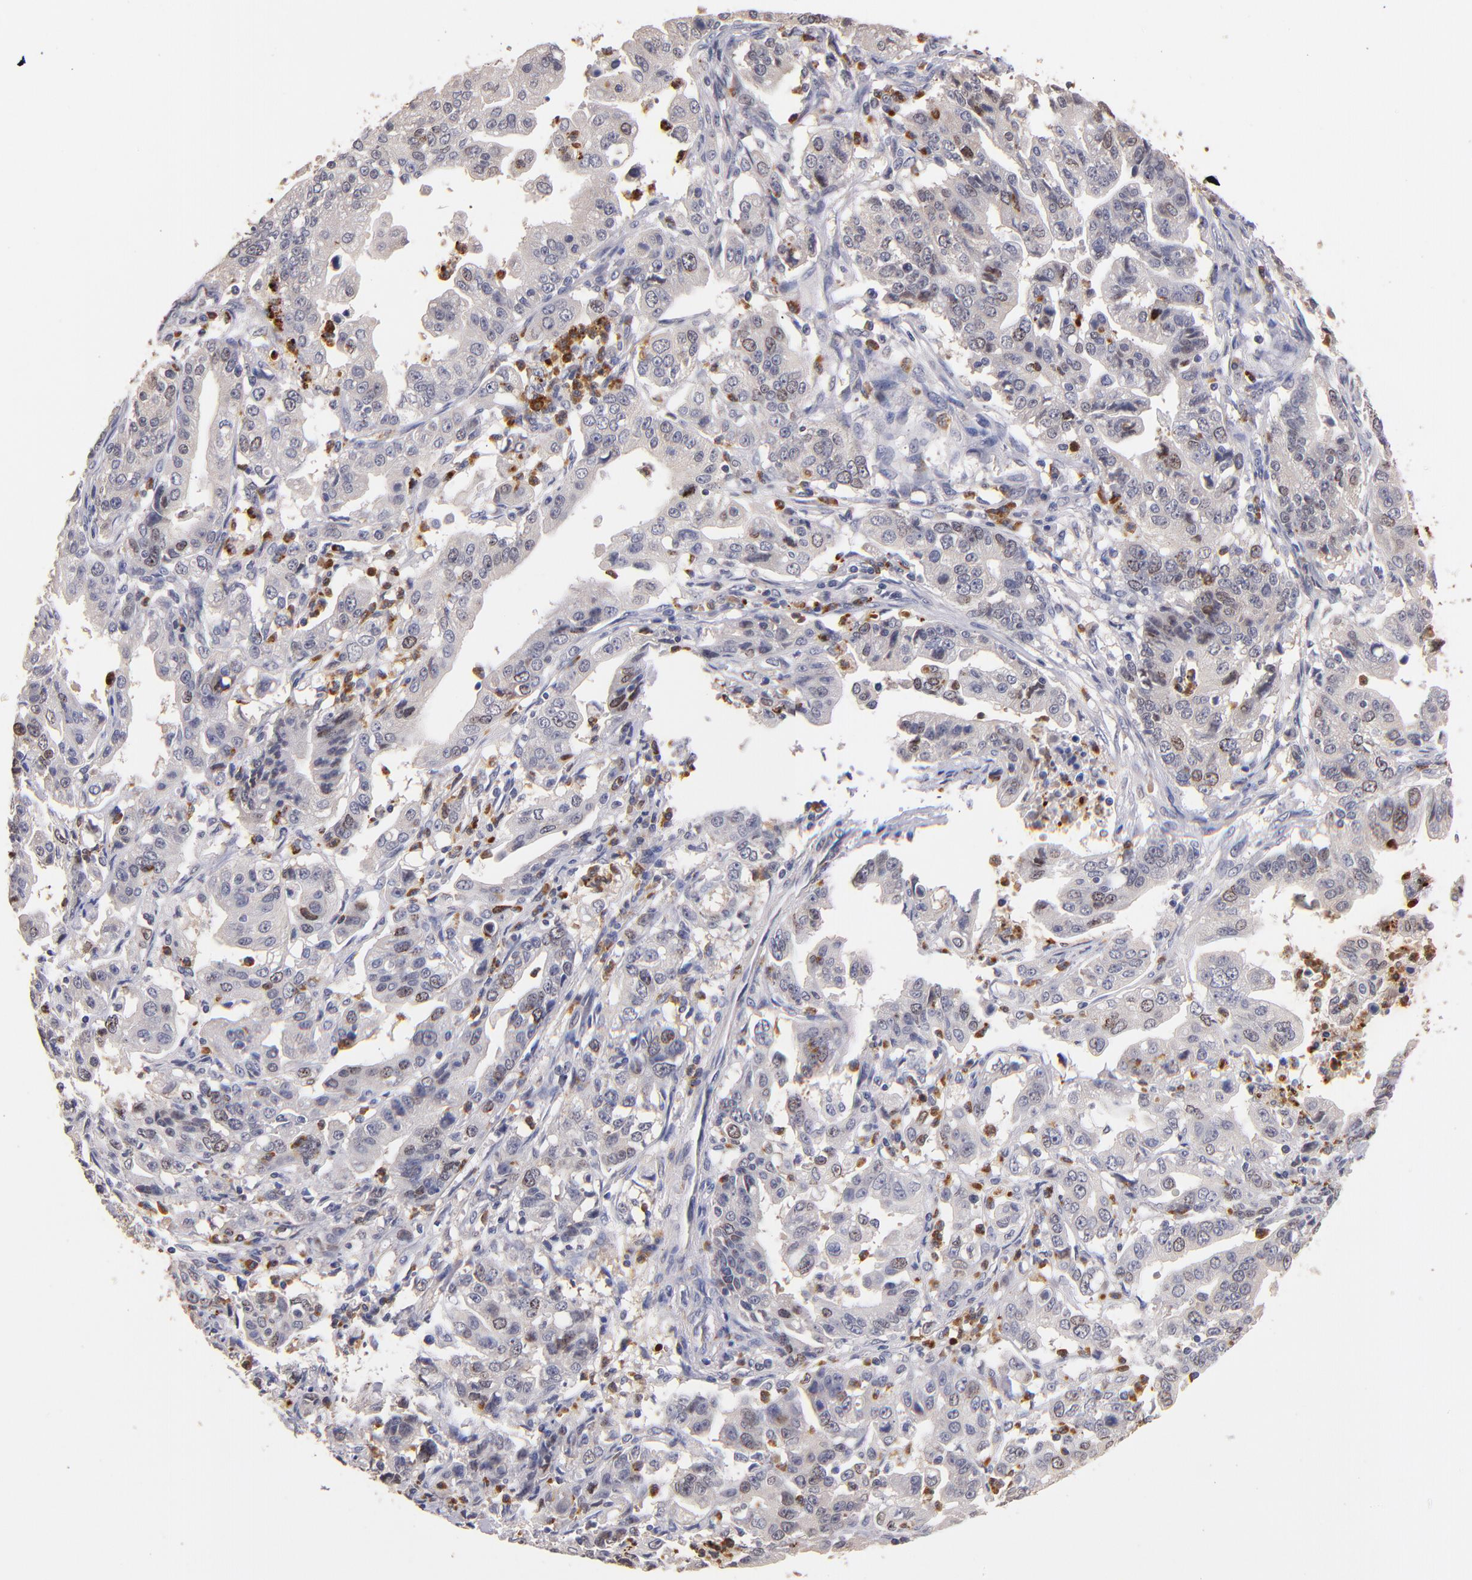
{"staining": {"intensity": "negative", "quantity": "none", "location": "none"}, "tissue": "stomach cancer", "cell_type": "Tumor cells", "image_type": "cancer", "snomed": [{"axis": "morphology", "description": "Adenocarcinoma, NOS"}, {"axis": "topography", "description": "Stomach, upper"}], "caption": "DAB immunohistochemical staining of stomach cancer exhibits no significant expression in tumor cells.", "gene": "TTLL12", "patient": {"sex": "female", "age": 50}}